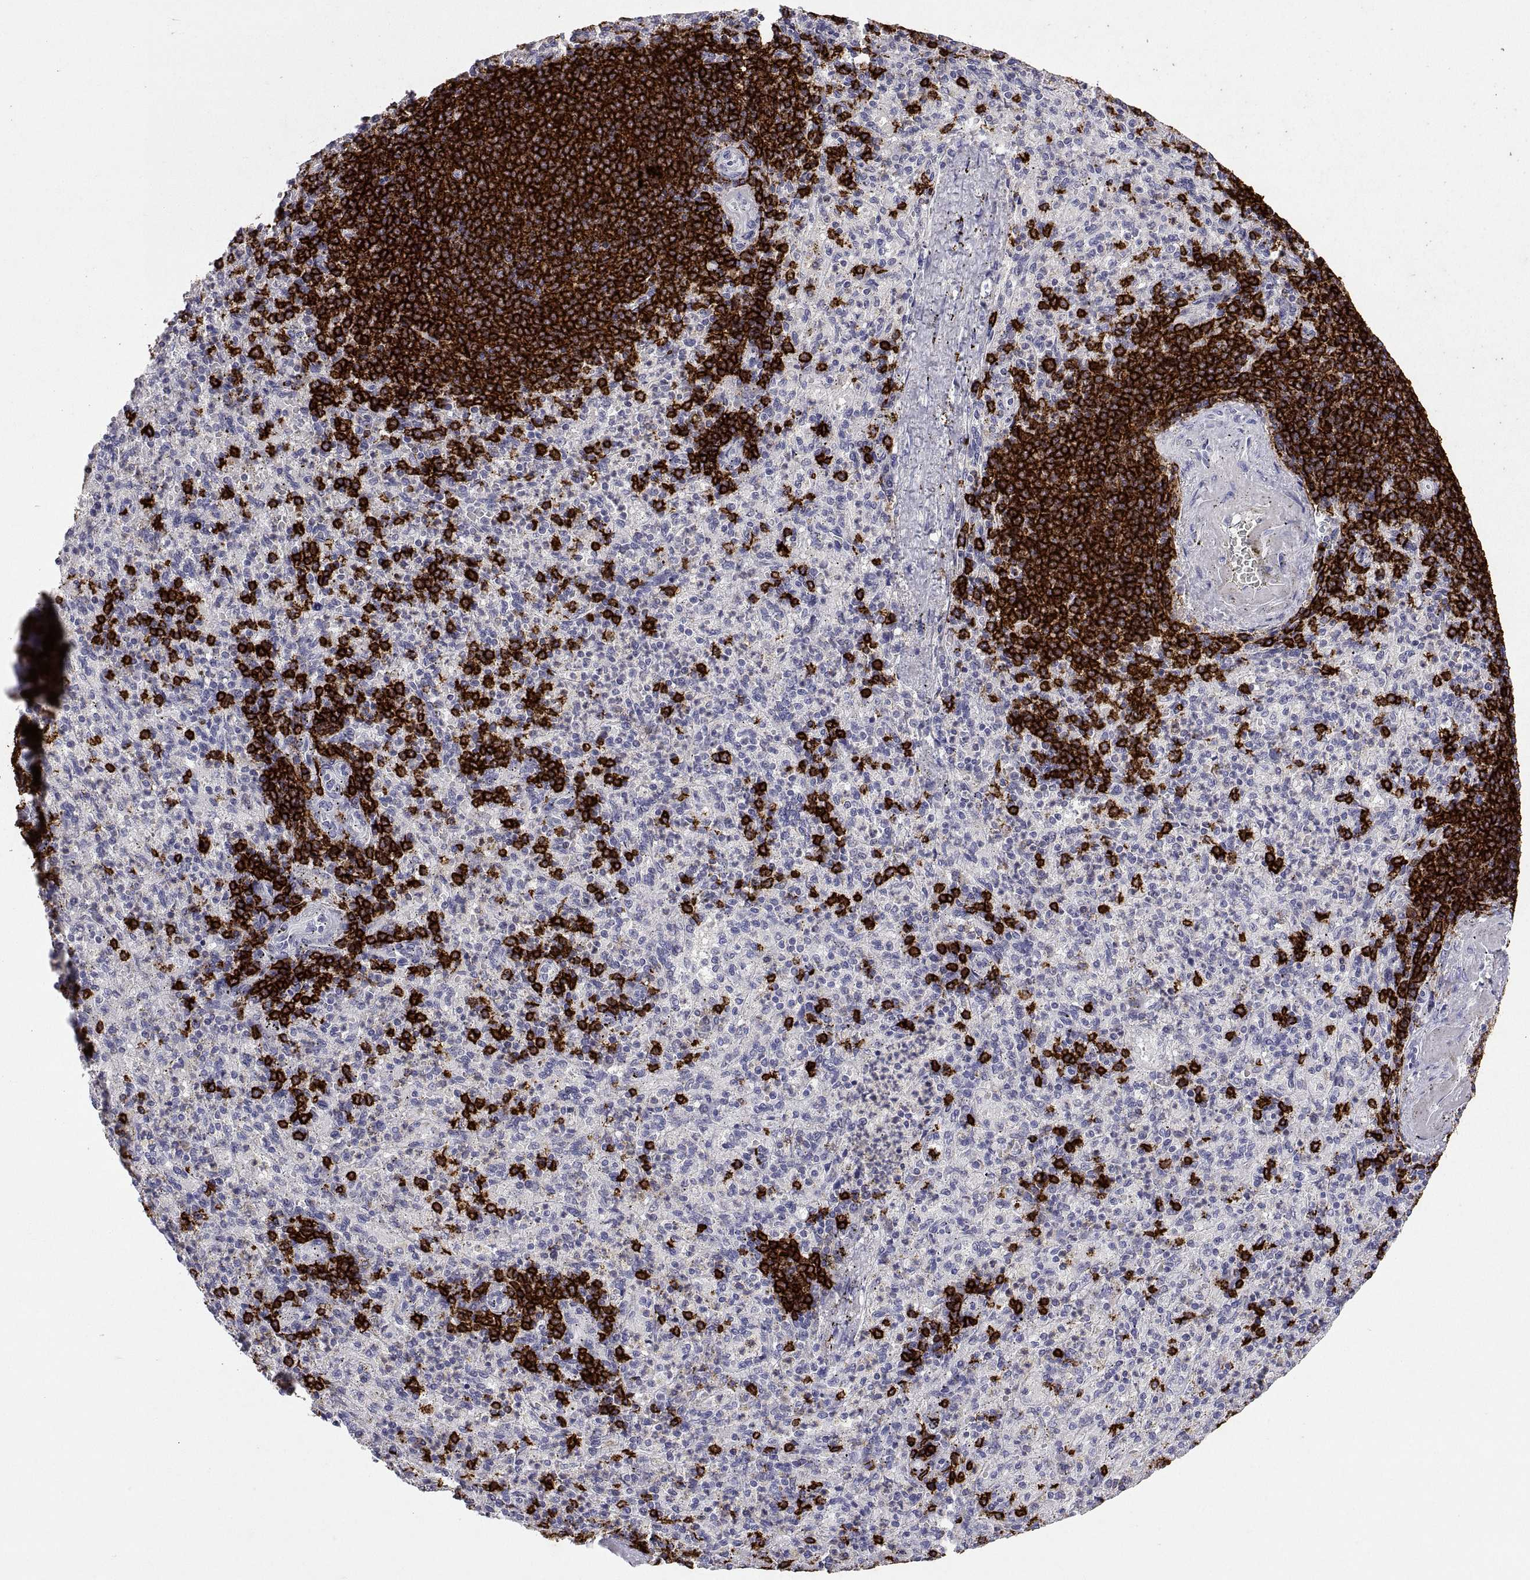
{"staining": {"intensity": "strong", "quantity": "<25%", "location": "cytoplasmic/membranous"}, "tissue": "spleen", "cell_type": "Cells in red pulp", "image_type": "normal", "snomed": [{"axis": "morphology", "description": "Normal tissue, NOS"}, {"axis": "topography", "description": "Spleen"}], "caption": "Protein staining exhibits strong cytoplasmic/membranous positivity in approximately <25% of cells in red pulp in unremarkable spleen.", "gene": "MS4A1", "patient": {"sex": "female", "age": 74}}